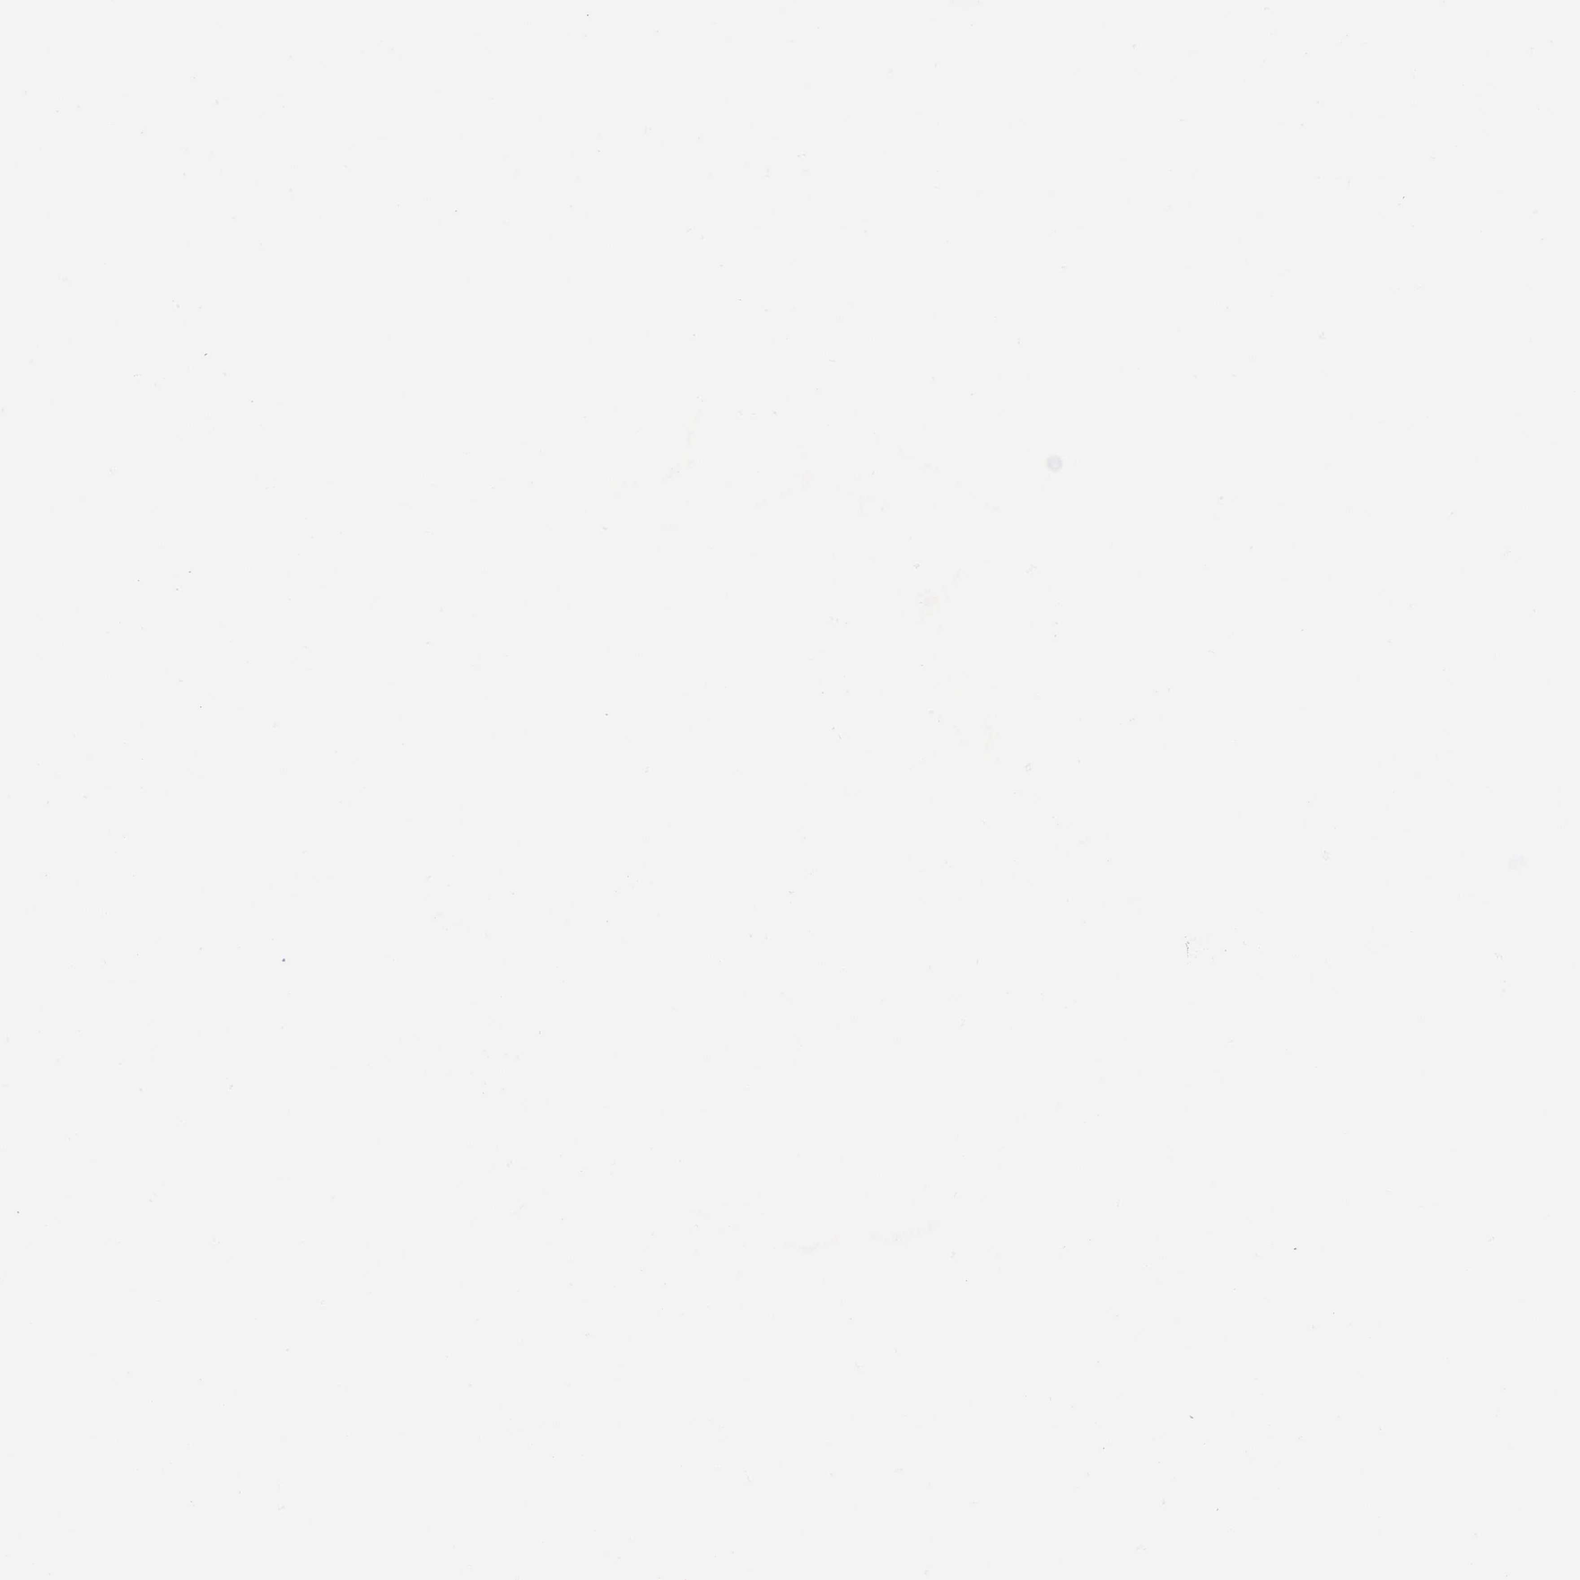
{"staining": {"intensity": "negative", "quantity": "none", "location": "none"}, "tissue": "urothelial cancer", "cell_type": "Tumor cells", "image_type": "cancer", "snomed": [{"axis": "morphology", "description": "Urothelial carcinoma, High grade"}, {"axis": "topography", "description": "Urinary bladder"}], "caption": "This is a micrograph of immunohistochemistry staining of urothelial carcinoma (high-grade), which shows no staining in tumor cells.", "gene": "GRIPAP1", "patient": {"sex": "female", "age": 80}}